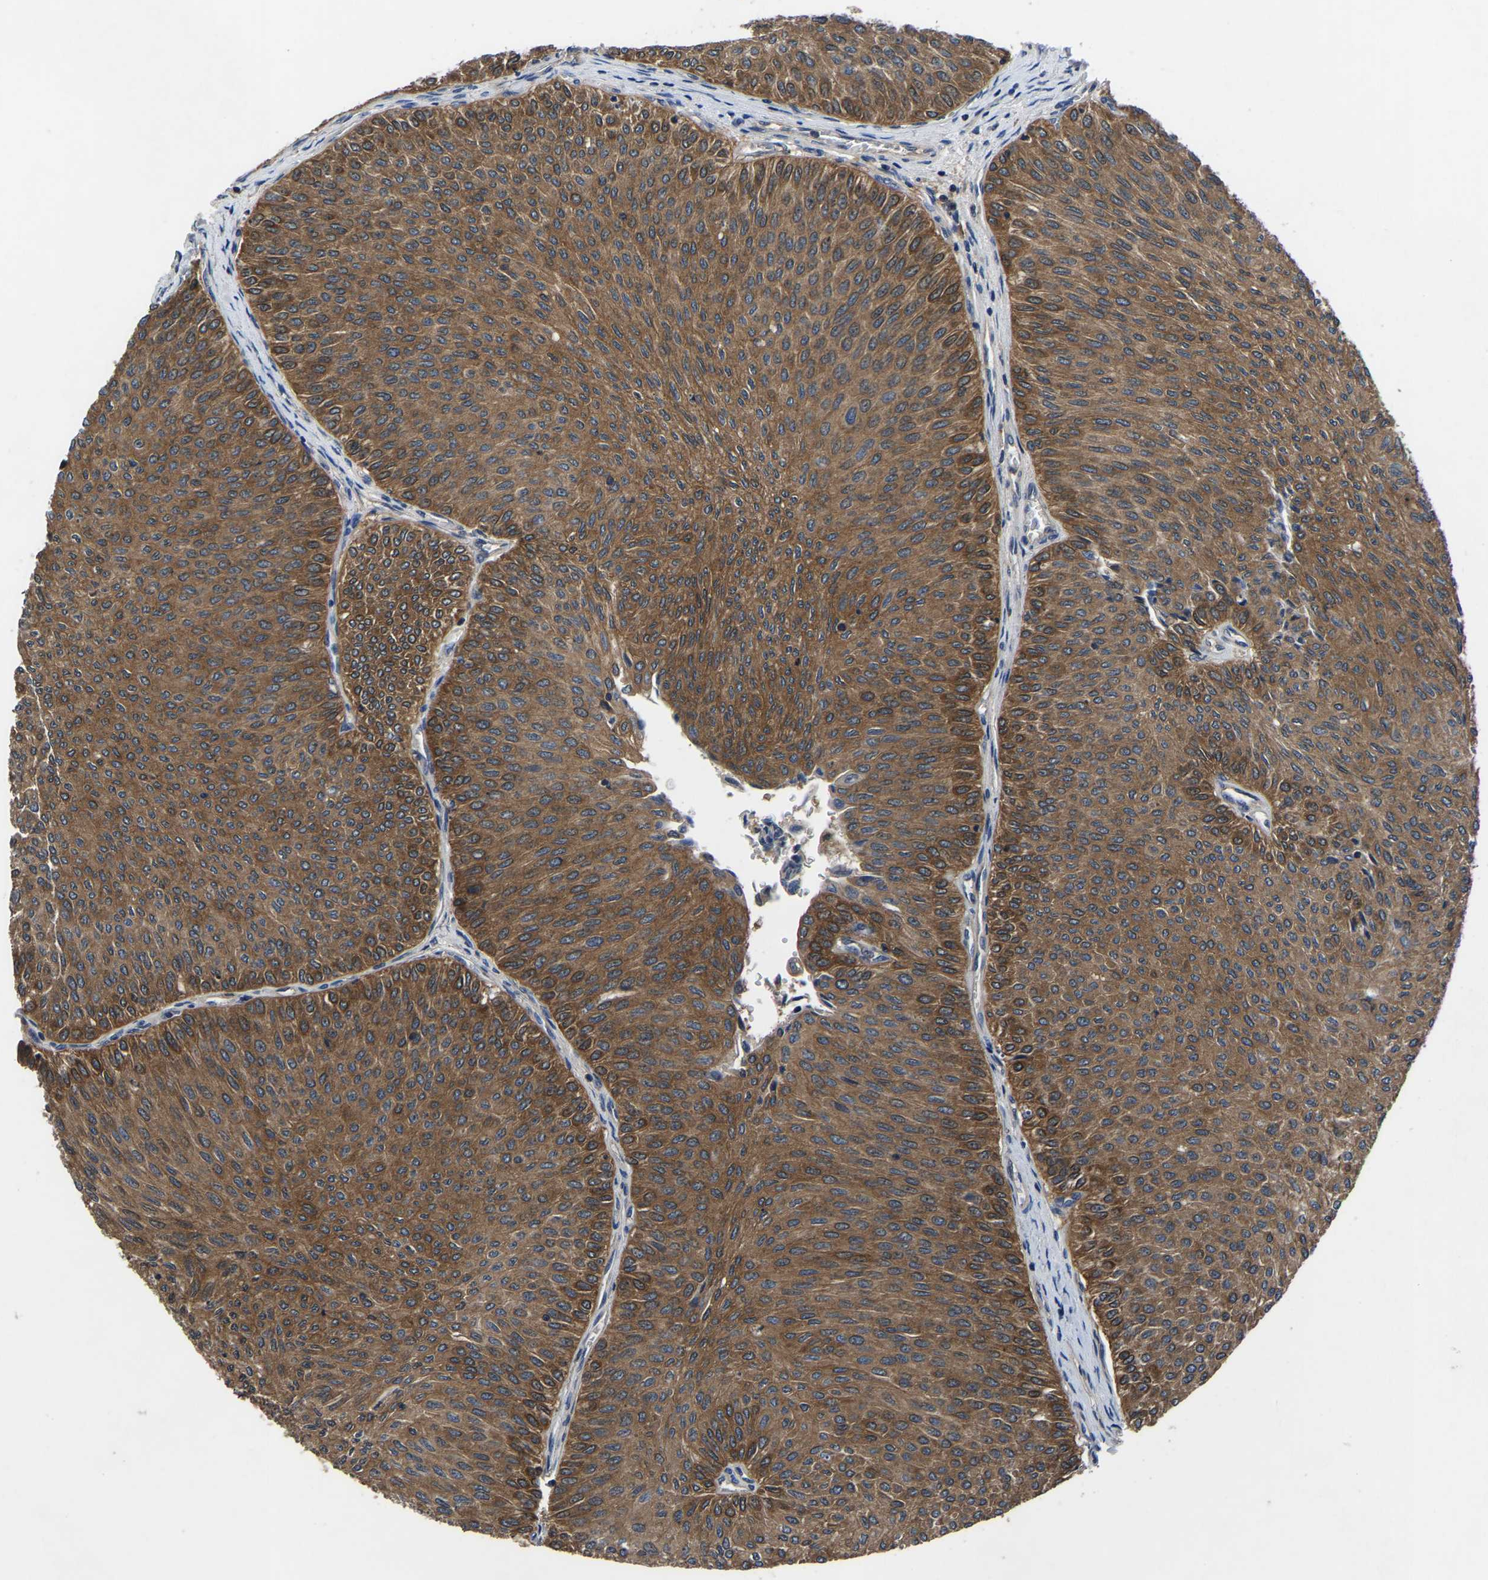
{"staining": {"intensity": "moderate", "quantity": ">75%", "location": "cytoplasmic/membranous"}, "tissue": "urothelial cancer", "cell_type": "Tumor cells", "image_type": "cancer", "snomed": [{"axis": "morphology", "description": "Urothelial carcinoma, Low grade"}, {"axis": "topography", "description": "Urinary bladder"}], "caption": "Urothelial carcinoma (low-grade) was stained to show a protein in brown. There is medium levels of moderate cytoplasmic/membranous staining in approximately >75% of tumor cells.", "gene": "FGD5", "patient": {"sex": "male", "age": 78}}